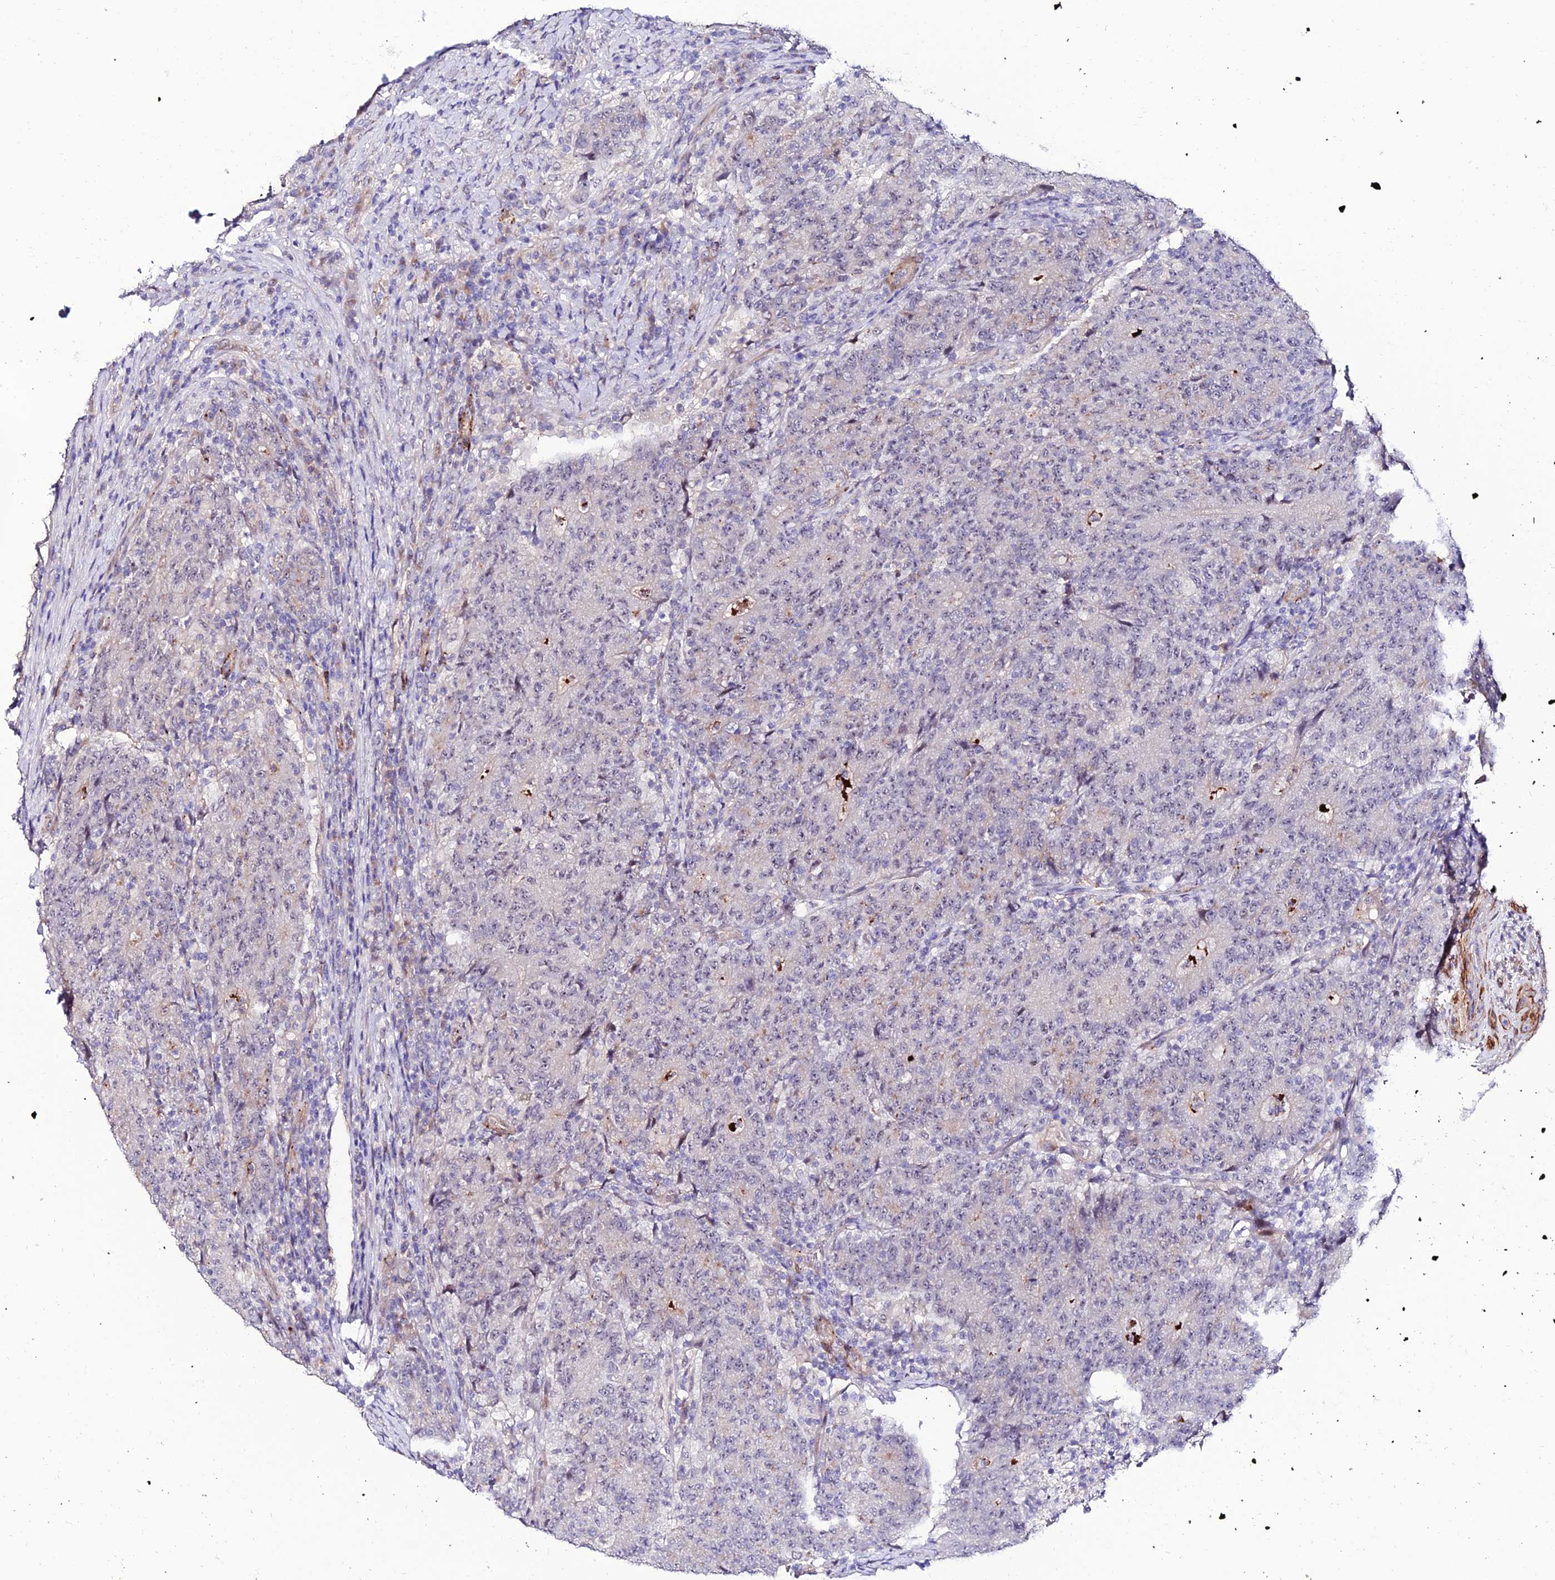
{"staining": {"intensity": "negative", "quantity": "none", "location": "none"}, "tissue": "colorectal cancer", "cell_type": "Tumor cells", "image_type": "cancer", "snomed": [{"axis": "morphology", "description": "Adenocarcinoma, NOS"}, {"axis": "topography", "description": "Colon"}], "caption": "DAB immunohistochemical staining of colorectal cancer (adenocarcinoma) reveals no significant positivity in tumor cells.", "gene": "ALDH3B2", "patient": {"sex": "female", "age": 75}}